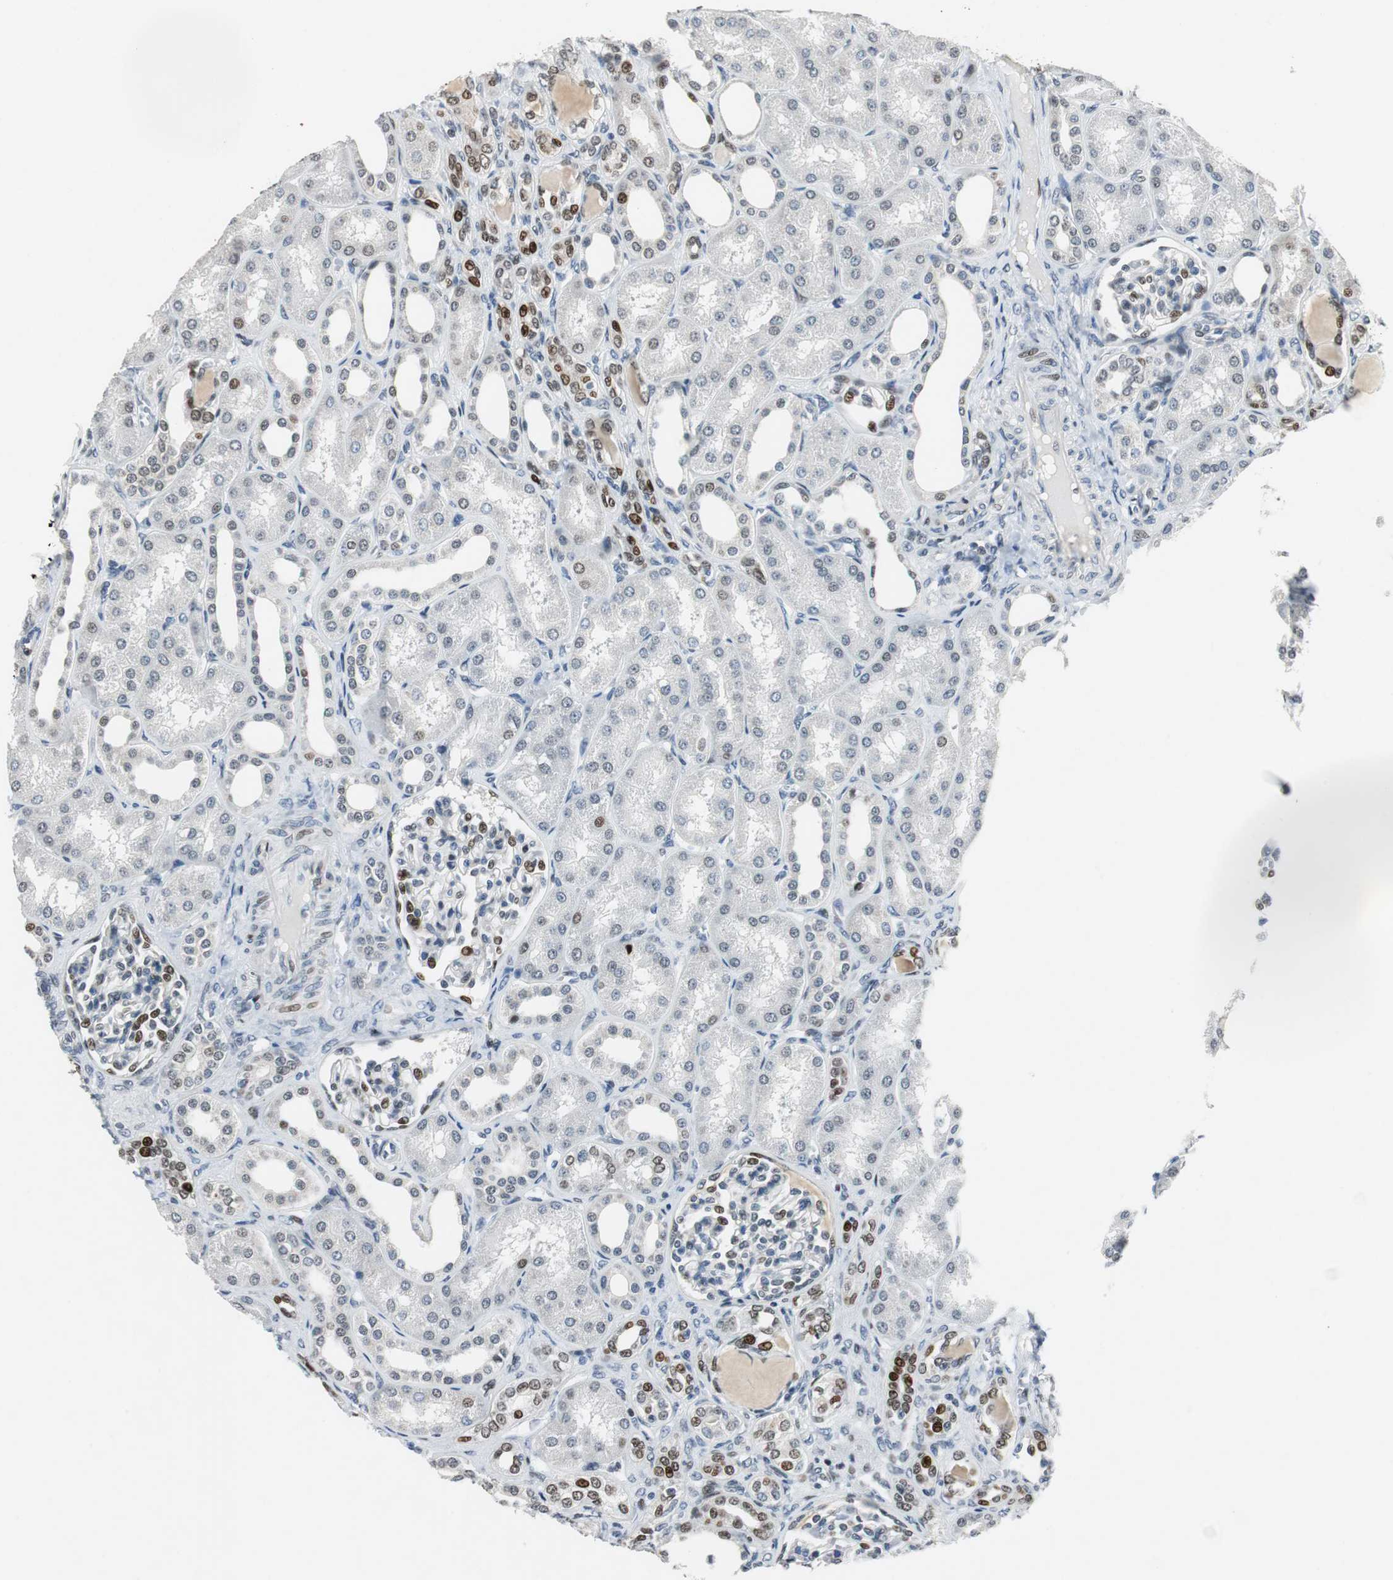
{"staining": {"intensity": "moderate", "quantity": "<25%", "location": "nuclear"}, "tissue": "kidney", "cell_type": "Cells in glomeruli", "image_type": "normal", "snomed": [{"axis": "morphology", "description": "Normal tissue, NOS"}, {"axis": "topography", "description": "Kidney"}], "caption": "This is an image of IHC staining of unremarkable kidney, which shows moderate positivity in the nuclear of cells in glomeruli.", "gene": "AJUBA", "patient": {"sex": "male", "age": 7}}